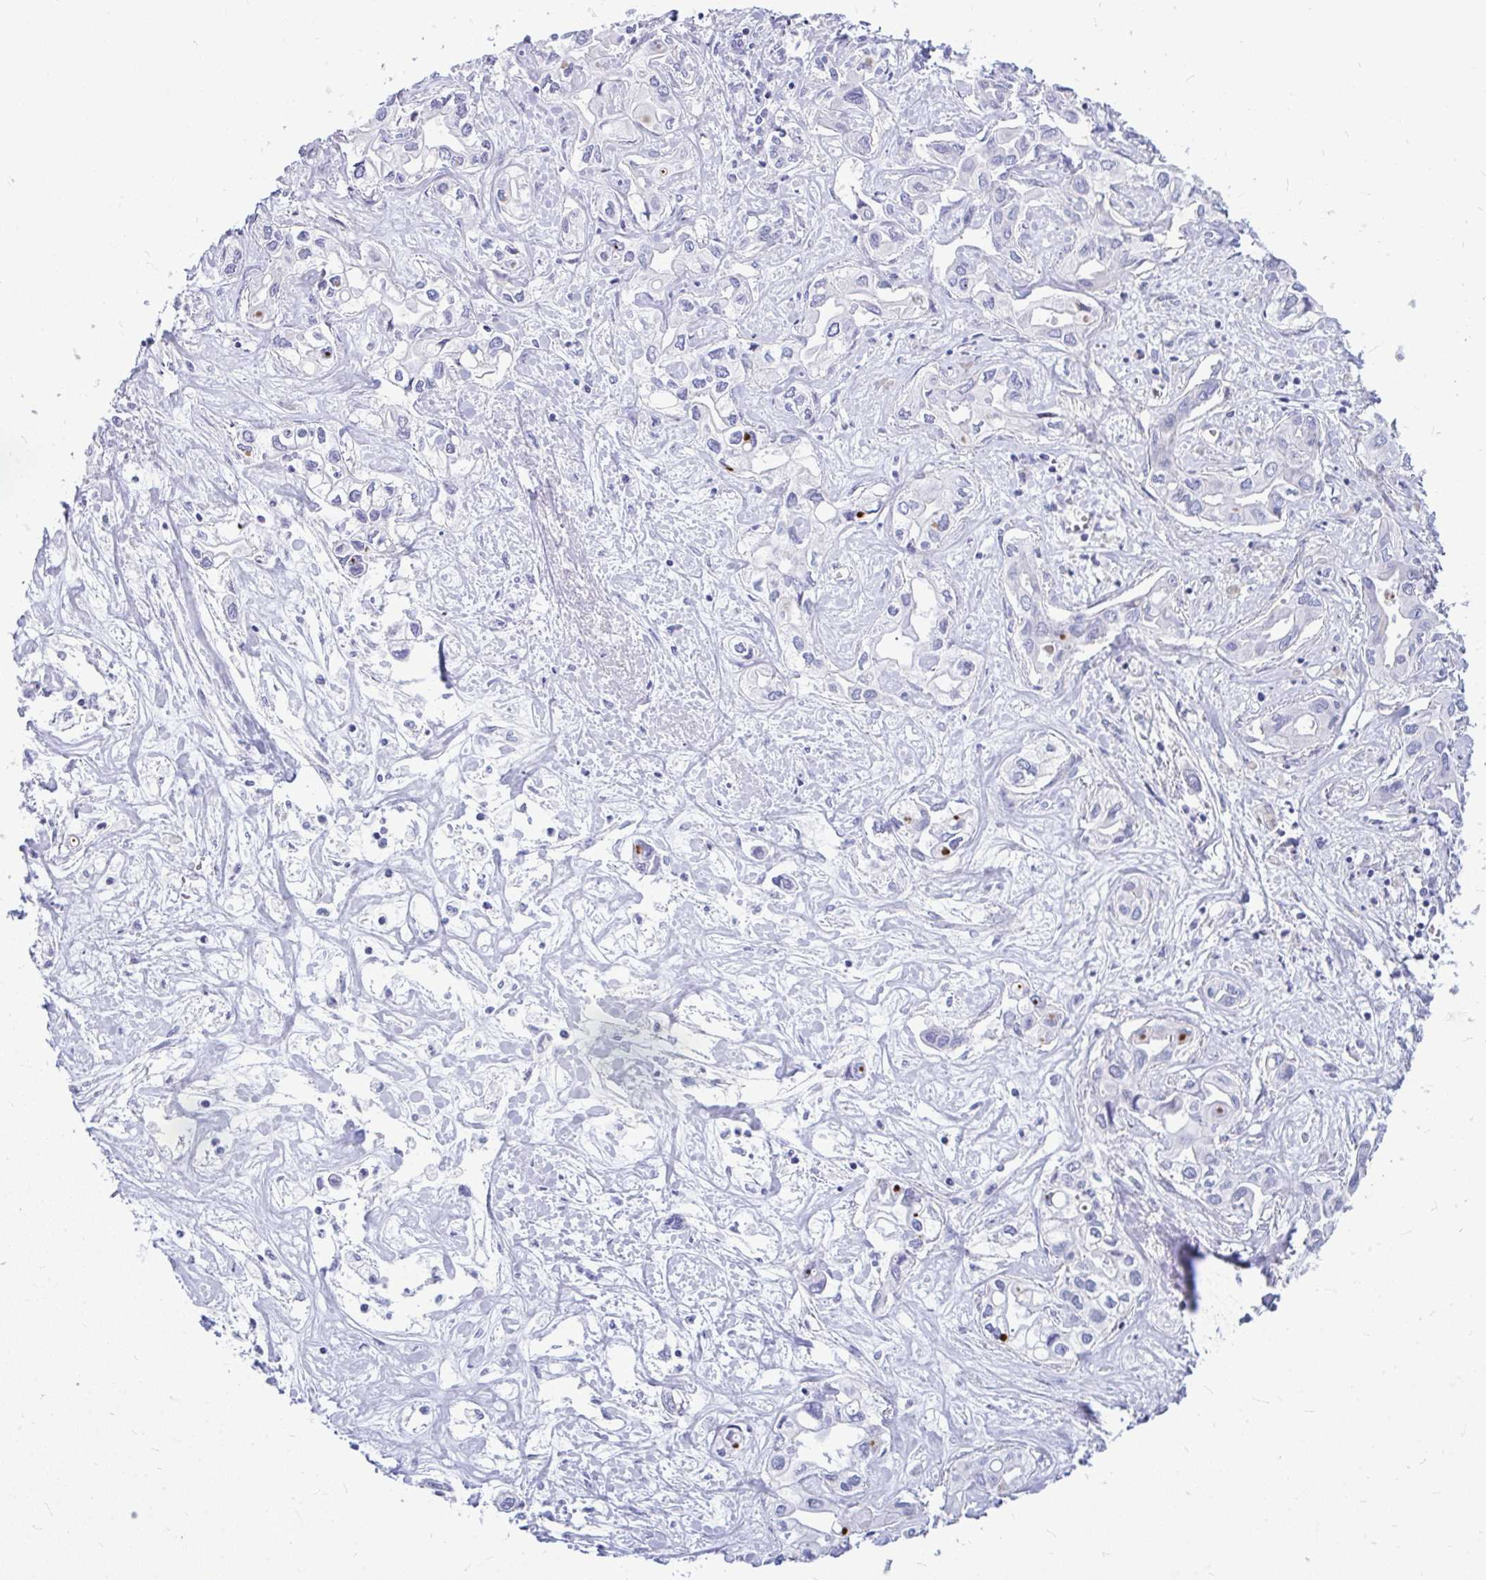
{"staining": {"intensity": "negative", "quantity": "none", "location": "none"}, "tissue": "liver cancer", "cell_type": "Tumor cells", "image_type": "cancer", "snomed": [{"axis": "morphology", "description": "Cholangiocarcinoma"}, {"axis": "topography", "description": "Liver"}], "caption": "Immunohistochemistry photomicrograph of neoplastic tissue: human liver cancer (cholangiocarcinoma) stained with DAB displays no significant protein positivity in tumor cells.", "gene": "ZSCAN25", "patient": {"sex": "female", "age": 64}}